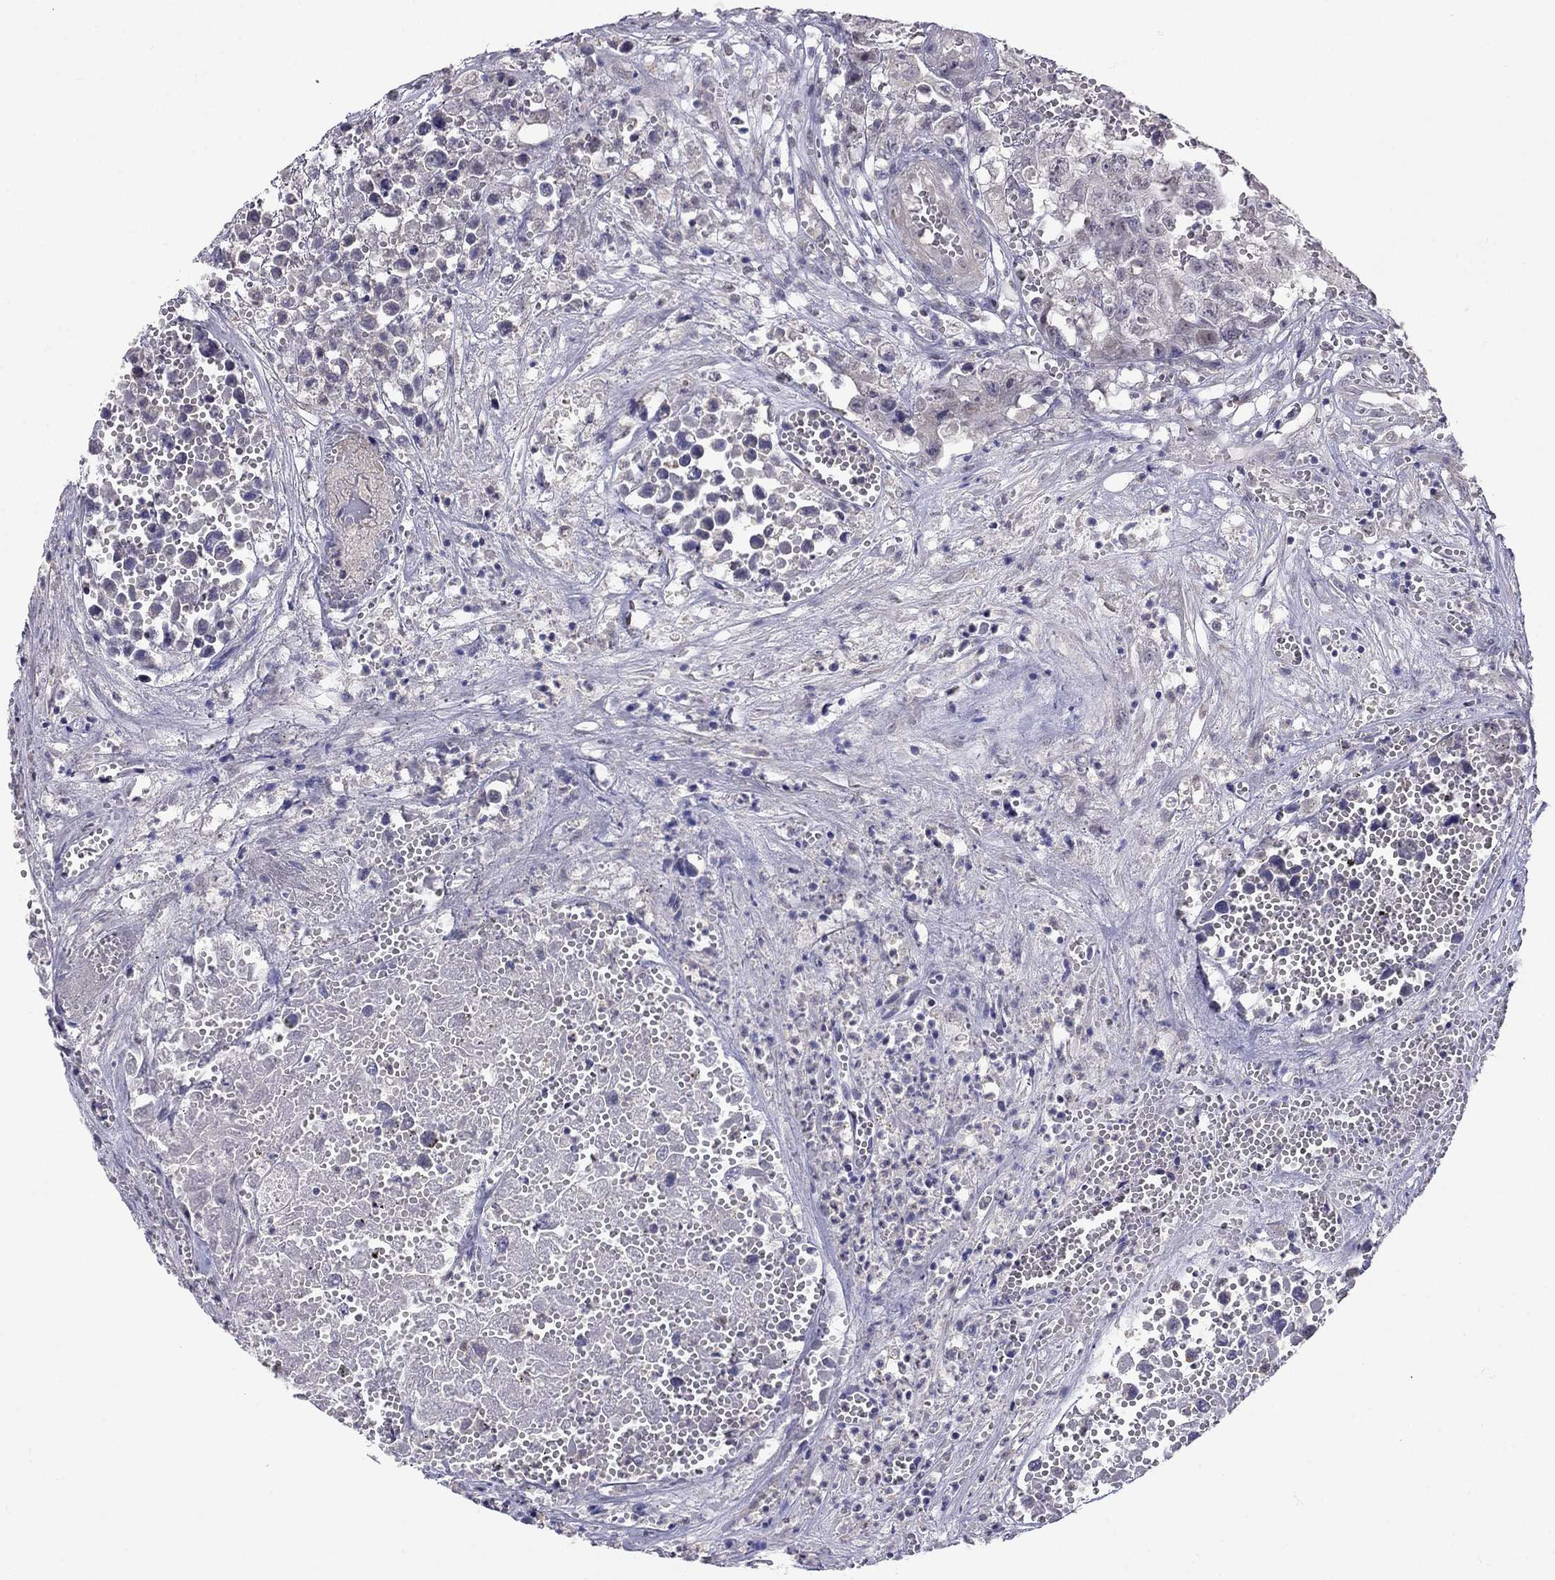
{"staining": {"intensity": "negative", "quantity": "none", "location": "none"}, "tissue": "testis cancer", "cell_type": "Tumor cells", "image_type": "cancer", "snomed": [{"axis": "morphology", "description": "Seminoma, NOS"}, {"axis": "morphology", "description": "Carcinoma, Embryonal, NOS"}, {"axis": "topography", "description": "Testis"}], "caption": "Immunohistochemical staining of testis cancer exhibits no significant staining in tumor cells.", "gene": "LRRC39", "patient": {"sex": "male", "age": 22}}